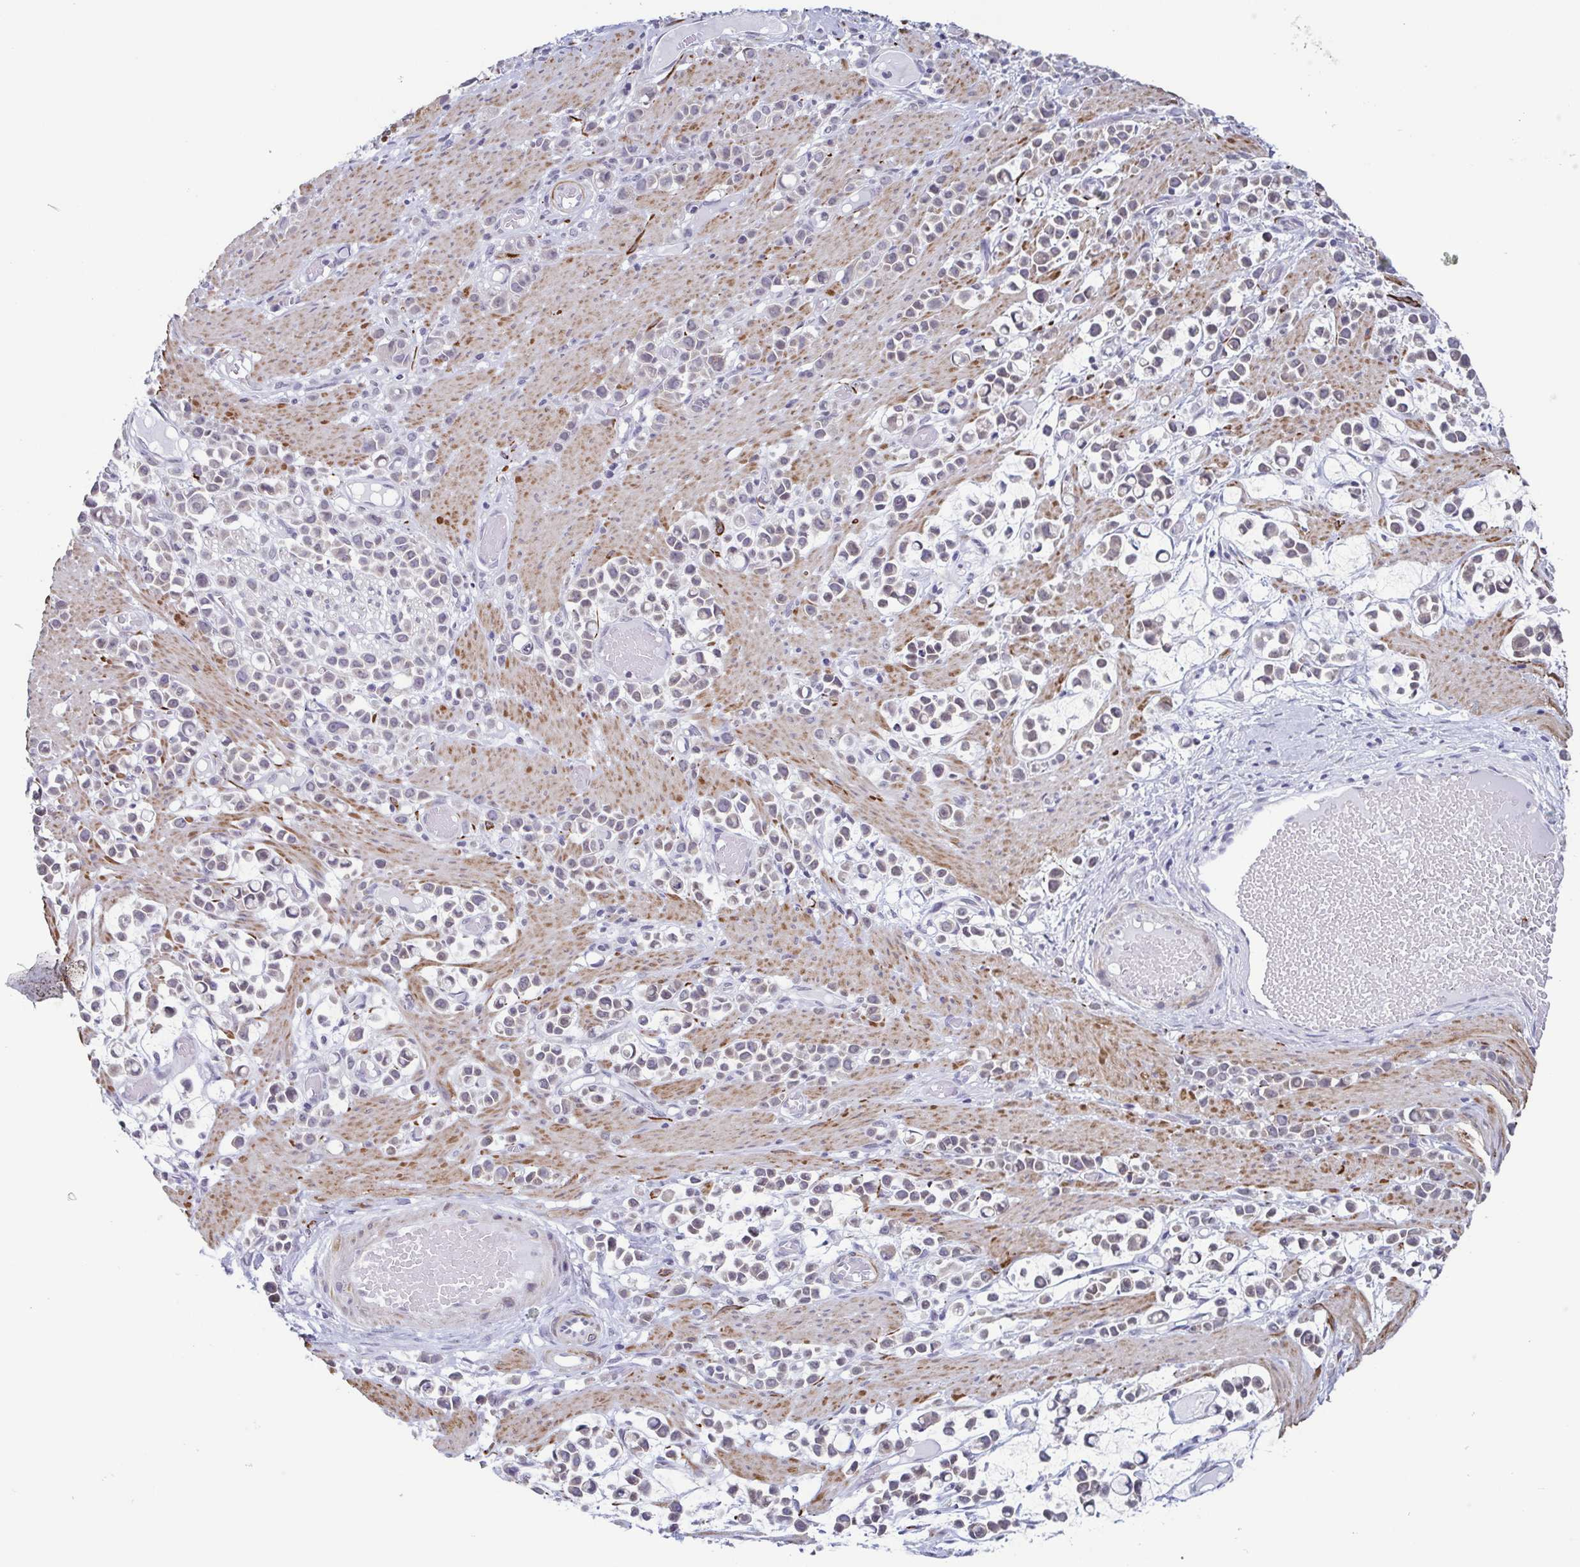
{"staining": {"intensity": "negative", "quantity": "none", "location": "none"}, "tissue": "stomach cancer", "cell_type": "Tumor cells", "image_type": "cancer", "snomed": [{"axis": "morphology", "description": "Adenocarcinoma, NOS"}, {"axis": "topography", "description": "Stomach"}], "caption": "Tumor cells are negative for protein expression in human stomach adenocarcinoma.", "gene": "TMEM92", "patient": {"sex": "male", "age": 82}}